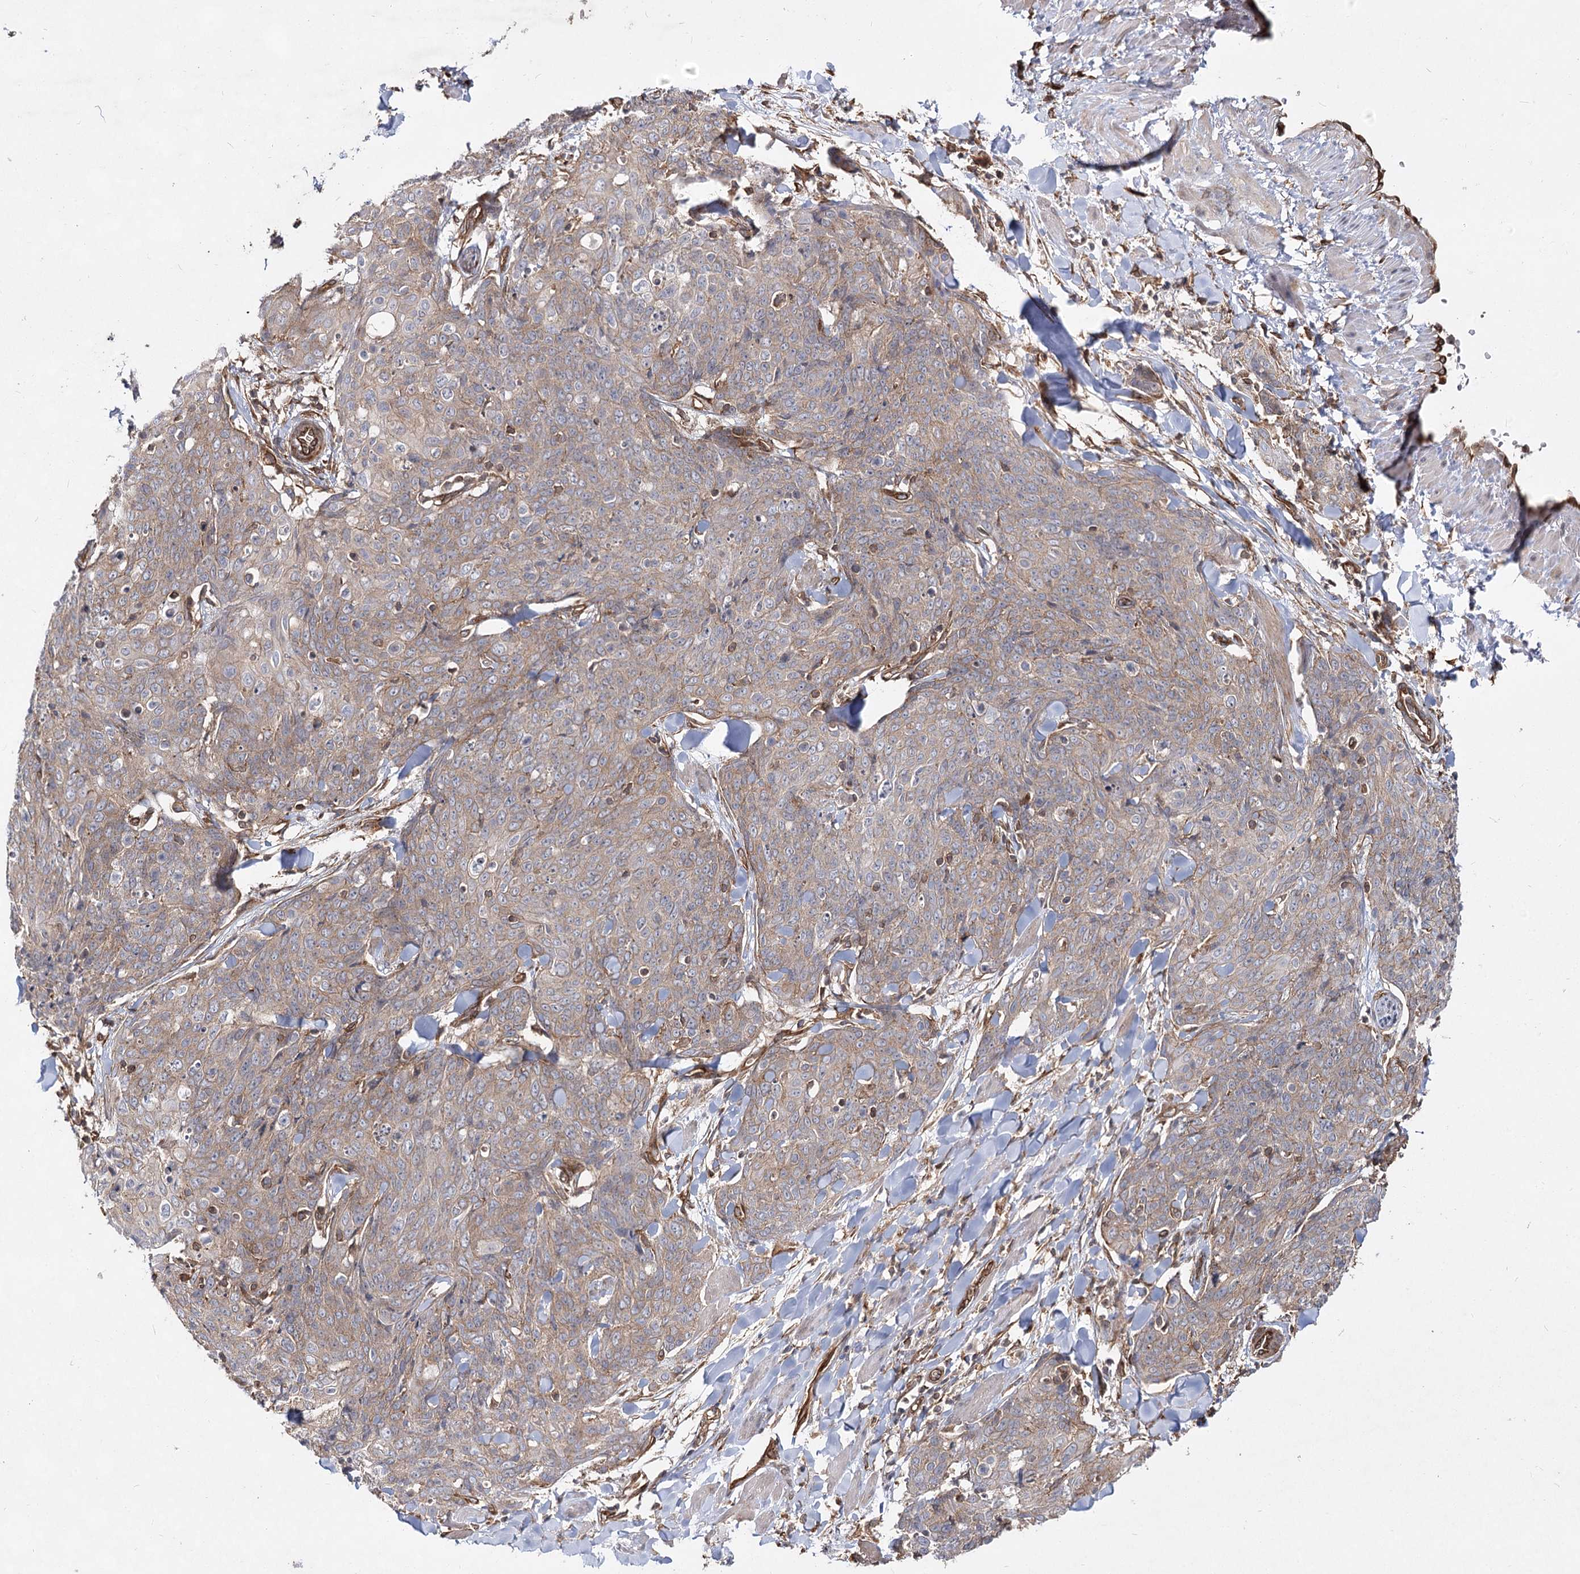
{"staining": {"intensity": "moderate", "quantity": "<25%", "location": "cytoplasmic/membranous"}, "tissue": "skin cancer", "cell_type": "Tumor cells", "image_type": "cancer", "snomed": [{"axis": "morphology", "description": "Squamous cell carcinoma, NOS"}, {"axis": "topography", "description": "Skin"}, {"axis": "topography", "description": "Vulva"}], "caption": "About <25% of tumor cells in human squamous cell carcinoma (skin) show moderate cytoplasmic/membranous protein expression as visualized by brown immunohistochemical staining.", "gene": "IQSEC1", "patient": {"sex": "female", "age": 85}}